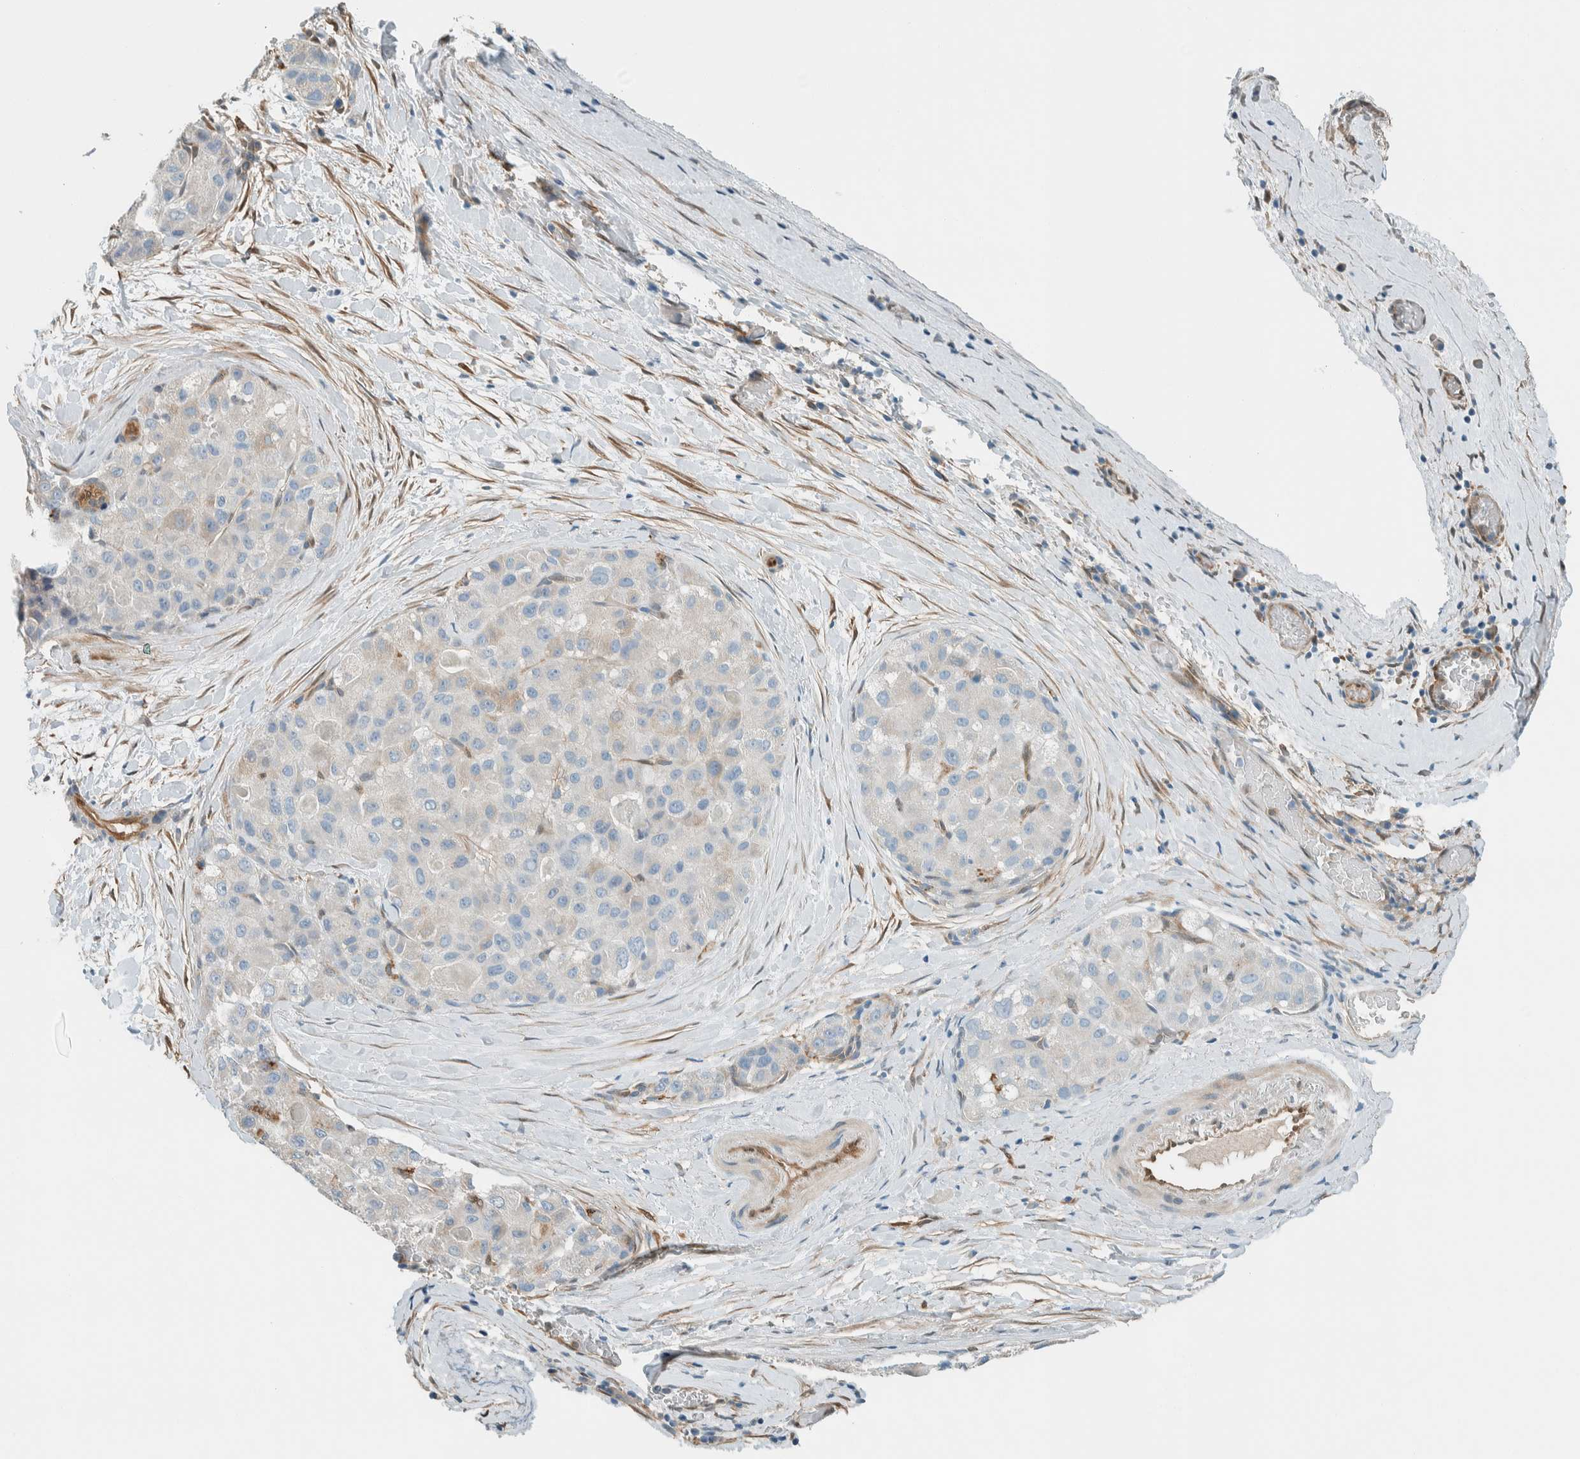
{"staining": {"intensity": "negative", "quantity": "none", "location": "none"}, "tissue": "liver cancer", "cell_type": "Tumor cells", "image_type": "cancer", "snomed": [{"axis": "morphology", "description": "Carcinoma, Hepatocellular, NOS"}, {"axis": "topography", "description": "Liver"}], "caption": "Immunohistochemistry (IHC) photomicrograph of human hepatocellular carcinoma (liver) stained for a protein (brown), which exhibits no staining in tumor cells. (Brightfield microscopy of DAB immunohistochemistry (IHC) at high magnification).", "gene": "NXN", "patient": {"sex": "male", "age": 80}}